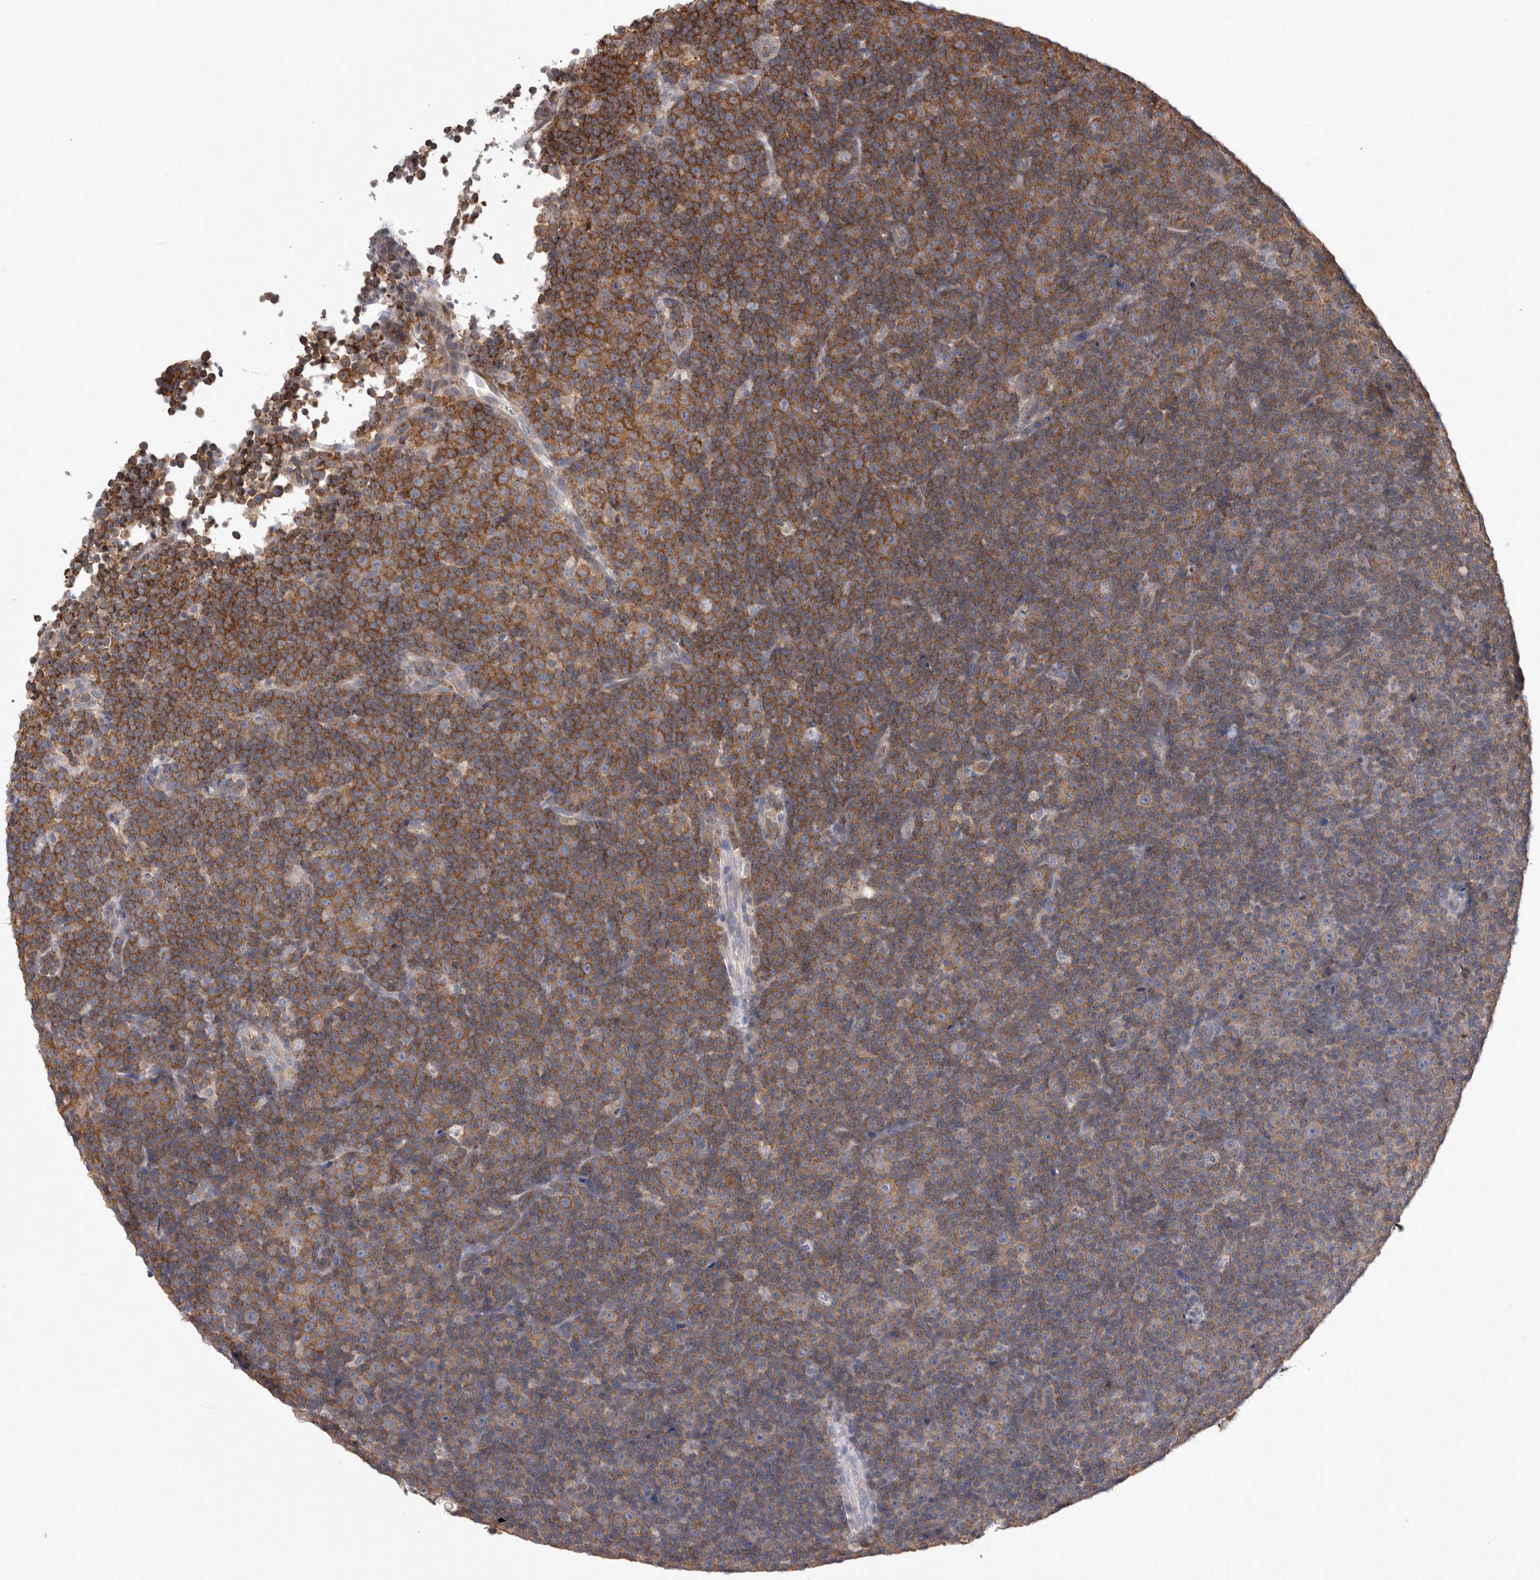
{"staining": {"intensity": "moderate", "quantity": "25%-75%", "location": "cytoplasmic/membranous"}, "tissue": "lymphoma", "cell_type": "Tumor cells", "image_type": "cancer", "snomed": [{"axis": "morphology", "description": "Malignant lymphoma, non-Hodgkin's type, Low grade"}, {"axis": "topography", "description": "Lymph node"}], "caption": "This image exhibits immunohistochemistry staining of low-grade malignant lymphoma, non-Hodgkin's type, with medium moderate cytoplasmic/membranous expression in approximately 25%-75% of tumor cells.", "gene": "DDX6", "patient": {"sex": "female", "age": 67}}